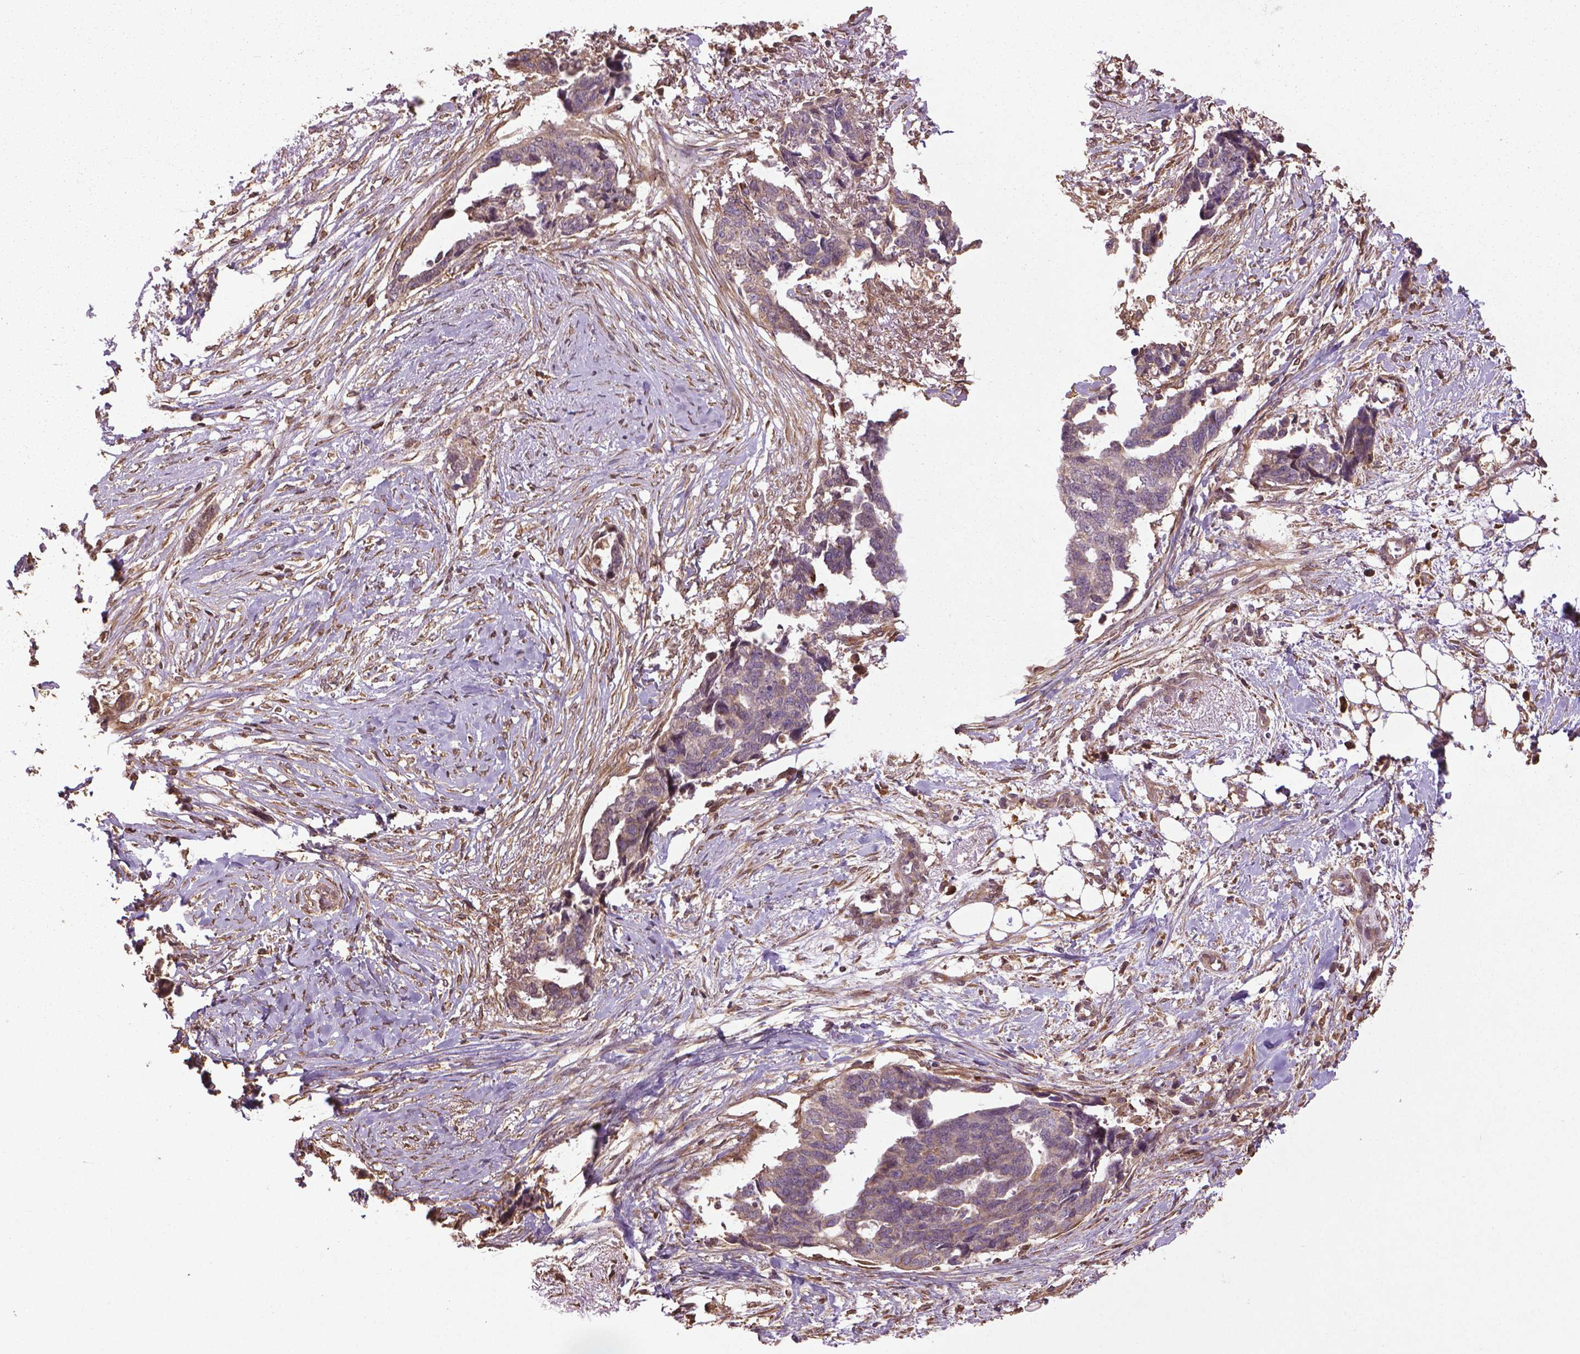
{"staining": {"intensity": "weak", "quantity": "25%-75%", "location": "cytoplasmic/membranous"}, "tissue": "ovarian cancer", "cell_type": "Tumor cells", "image_type": "cancer", "snomed": [{"axis": "morphology", "description": "Cystadenocarcinoma, serous, NOS"}, {"axis": "topography", "description": "Ovary"}], "caption": "A histopathology image showing weak cytoplasmic/membranous positivity in about 25%-75% of tumor cells in ovarian serous cystadenocarcinoma, as visualized by brown immunohistochemical staining.", "gene": "GAS1", "patient": {"sex": "female", "age": 69}}